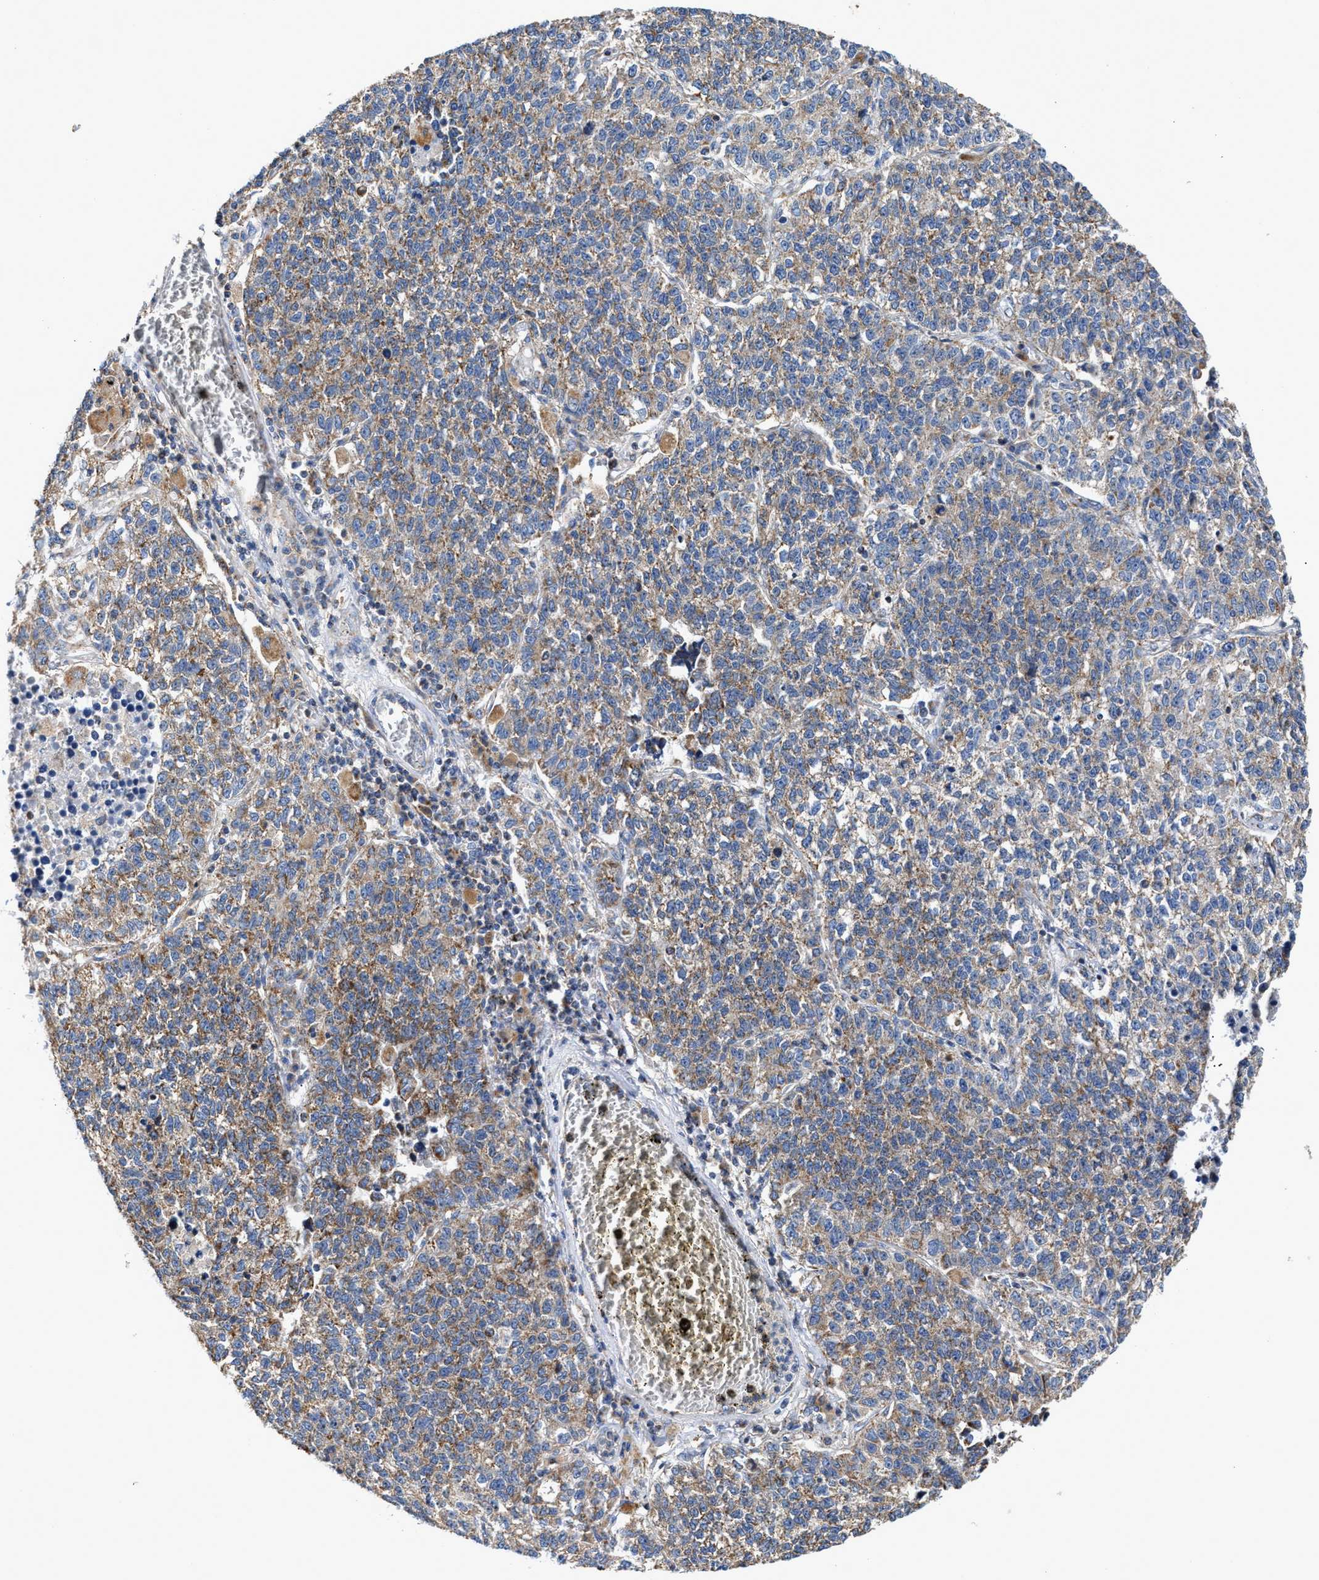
{"staining": {"intensity": "weak", "quantity": ">75%", "location": "cytoplasmic/membranous"}, "tissue": "lung cancer", "cell_type": "Tumor cells", "image_type": "cancer", "snomed": [{"axis": "morphology", "description": "Adenocarcinoma, NOS"}, {"axis": "topography", "description": "Lung"}], "caption": "Protein expression analysis of lung cancer demonstrates weak cytoplasmic/membranous expression in approximately >75% of tumor cells.", "gene": "MECR", "patient": {"sex": "male", "age": 49}}